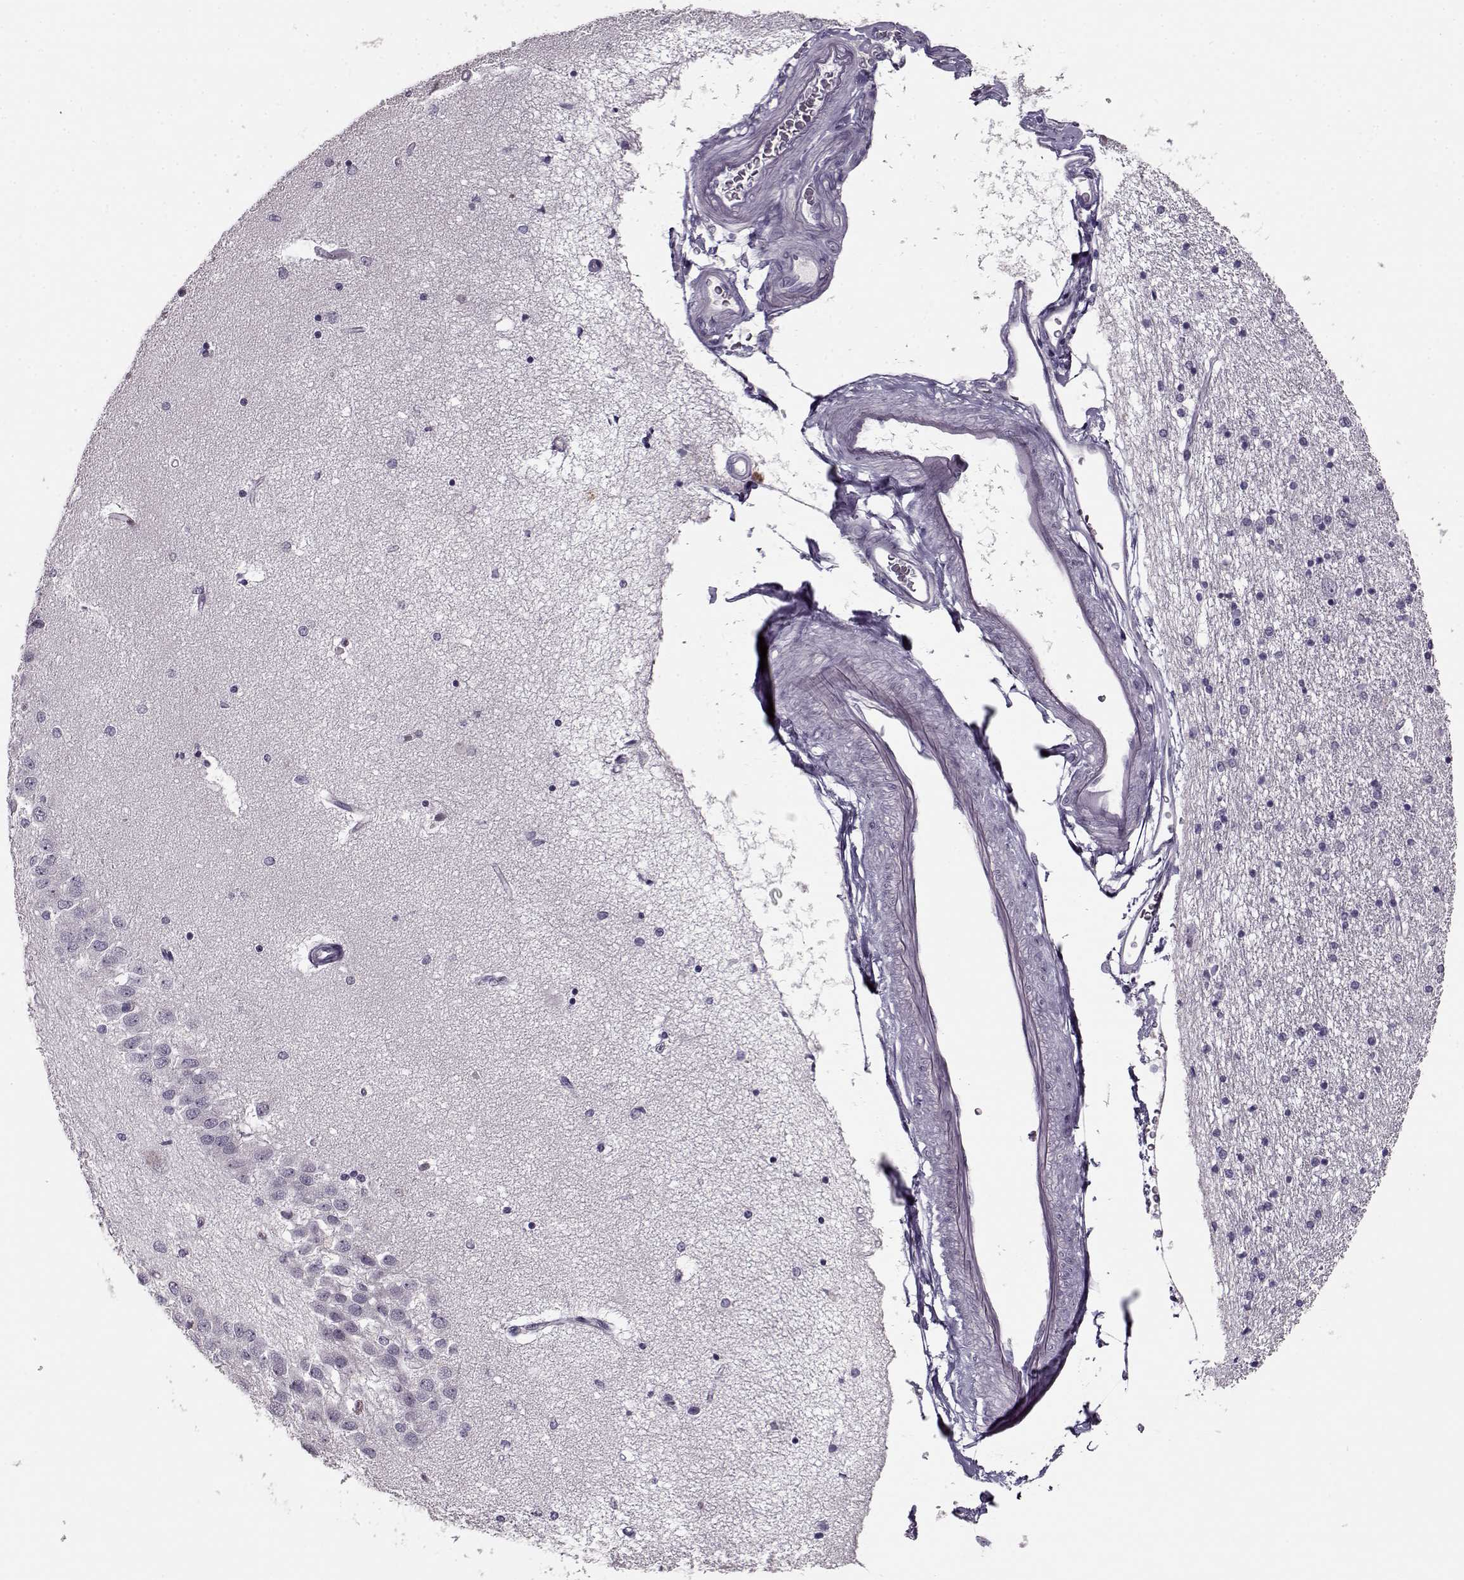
{"staining": {"intensity": "negative", "quantity": "none", "location": "none"}, "tissue": "hippocampus", "cell_type": "Glial cells", "image_type": "normal", "snomed": [{"axis": "morphology", "description": "Normal tissue, NOS"}, {"axis": "topography", "description": "Hippocampus"}], "caption": "This is an IHC image of normal hippocampus. There is no expression in glial cells.", "gene": "RP1L1", "patient": {"sex": "female", "age": 54}}